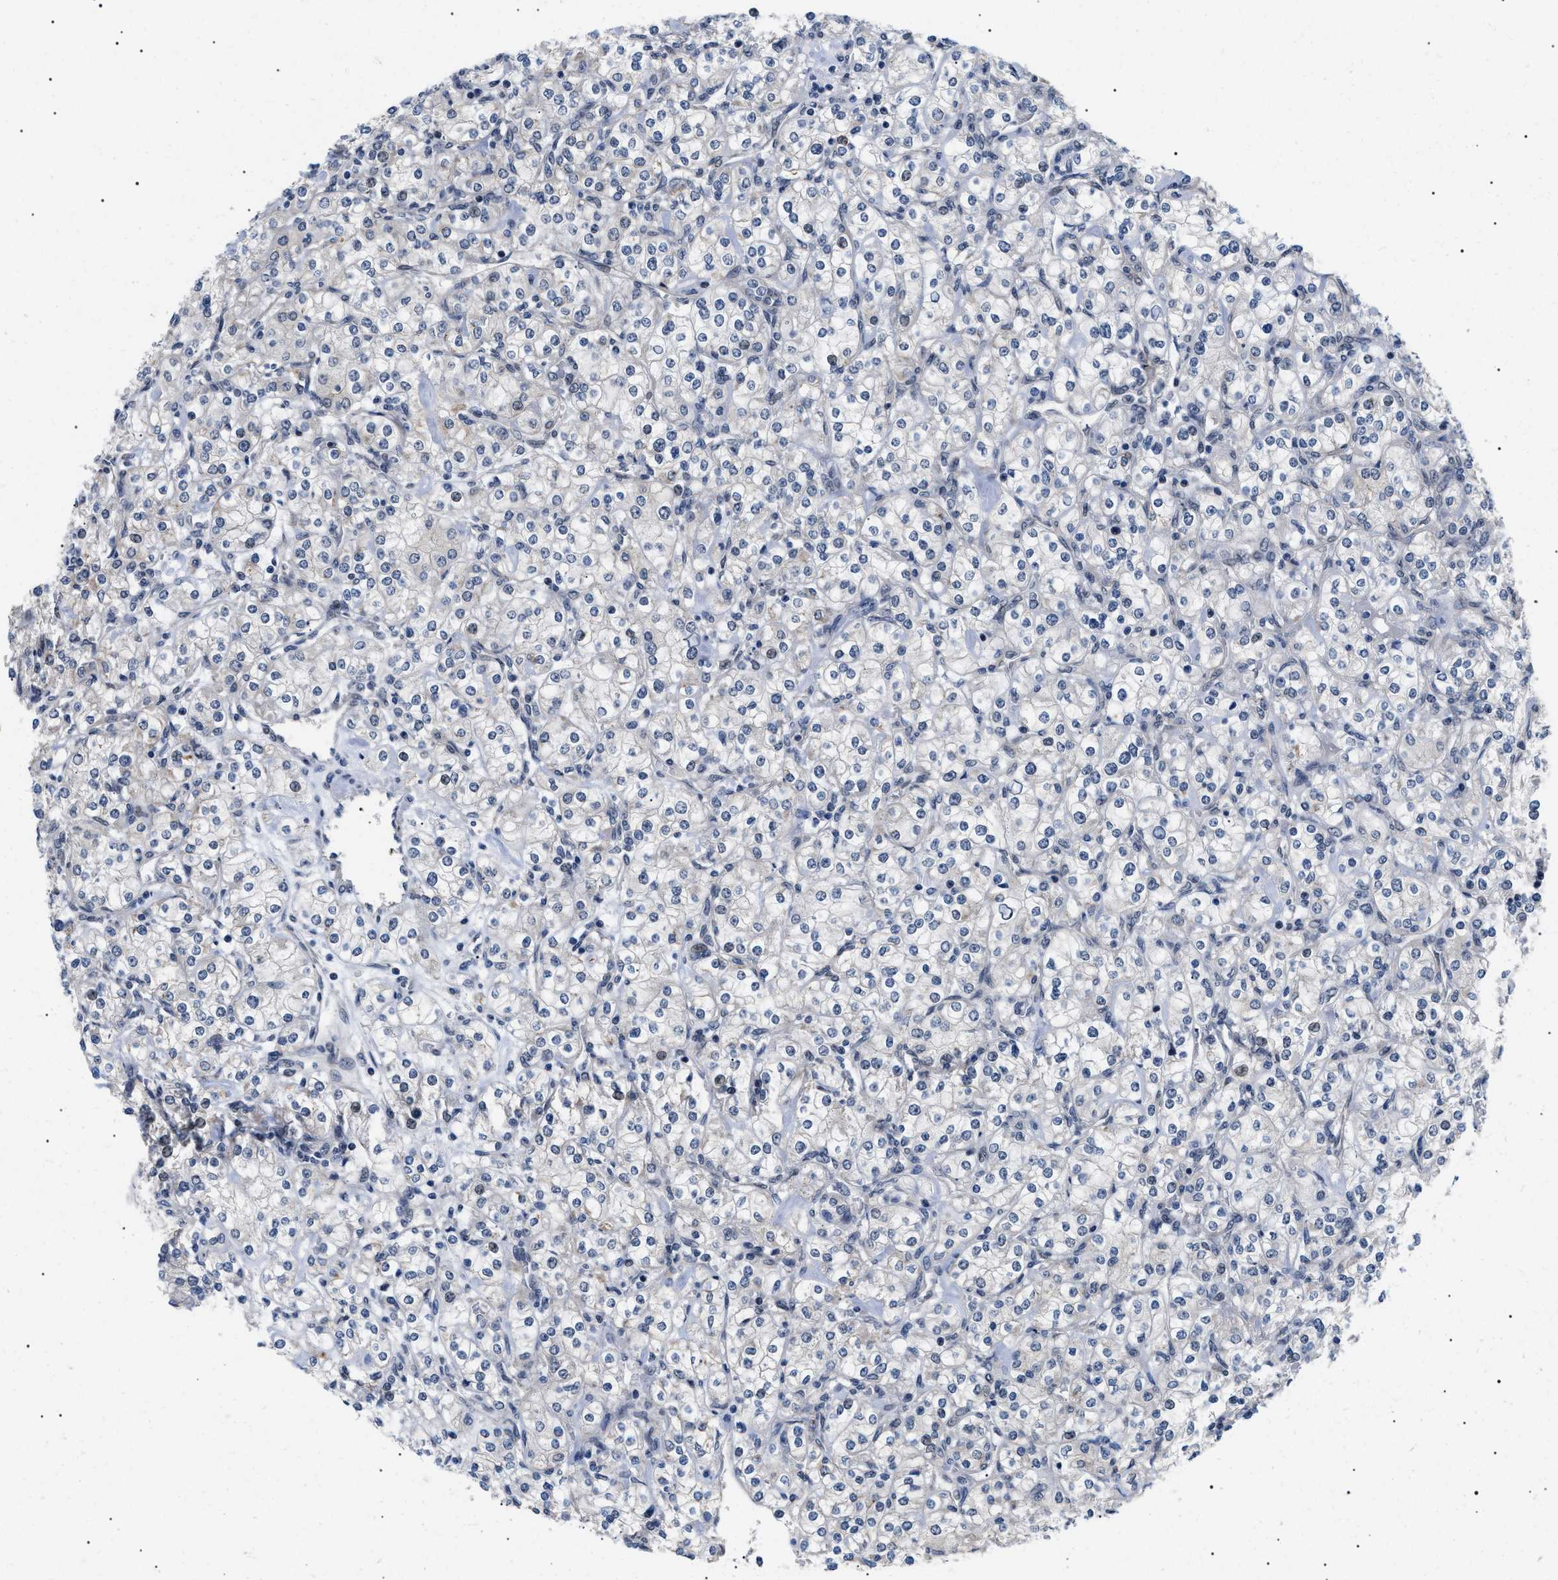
{"staining": {"intensity": "negative", "quantity": "none", "location": "none"}, "tissue": "renal cancer", "cell_type": "Tumor cells", "image_type": "cancer", "snomed": [{"axis": "morphology", "description": "Adenocarcinoma, NOS"}, {"axis": "topography", "description": "Kidney"}], "caption": "Immunohistochemical staining of renal cancer exhibits no significant positivity in tumor cells.", "gene": "GARRE1", "patient": {"sex": "male", "age": 77}}